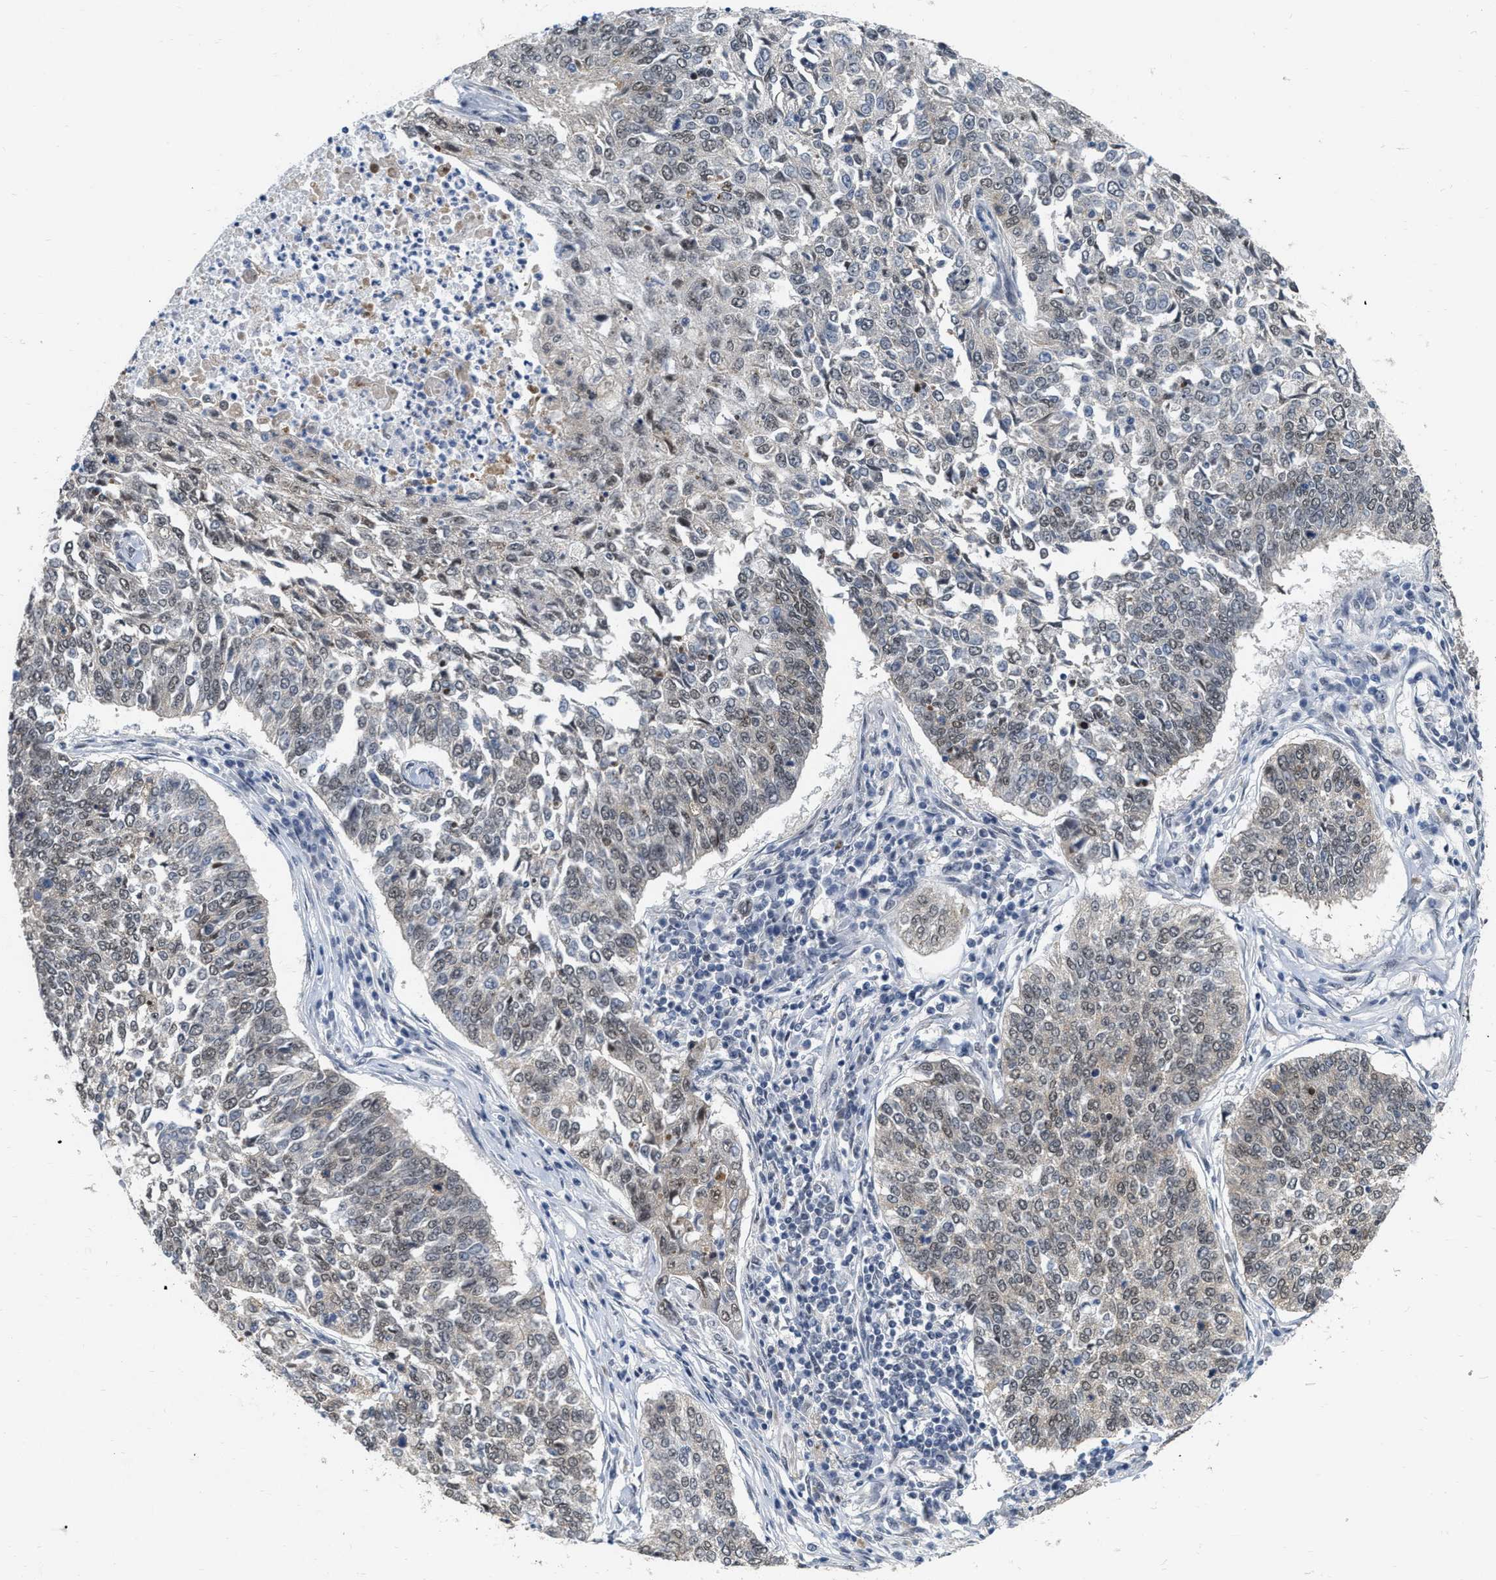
{"staining": {"intensity": "weak", "quantity": "25%-75%", "location": "cytoplasmic/membranous,nuclear"}, "tissue": "lung cancer", "cell_type": "Tumor cells", "image_type": "cancer", "snomed": [{"axis": "morphology", "description": "Normal tissue, NOS"}, {"axis": "morphology", "description": "Squamous cell carcinoma, NOS"}, {"axis": "topography", "description": "Cartilage tissue"}, {"axis": "topography", "description": "Bronchus"}, {"axis": "topography", "description": "Lung"}], "caption": "Lung cancer (squamous cell carcinoma) tissue shows weak cytoplasmic/membranous and nuclear positivity in about 25%-75% of tumor cells, visualized by immunohistochemistry. (DAB = brown stain, brightfield microscopy at high magnification).", "gene": "RUVBL1", "patient": {"sex": "female", "age": 49}}